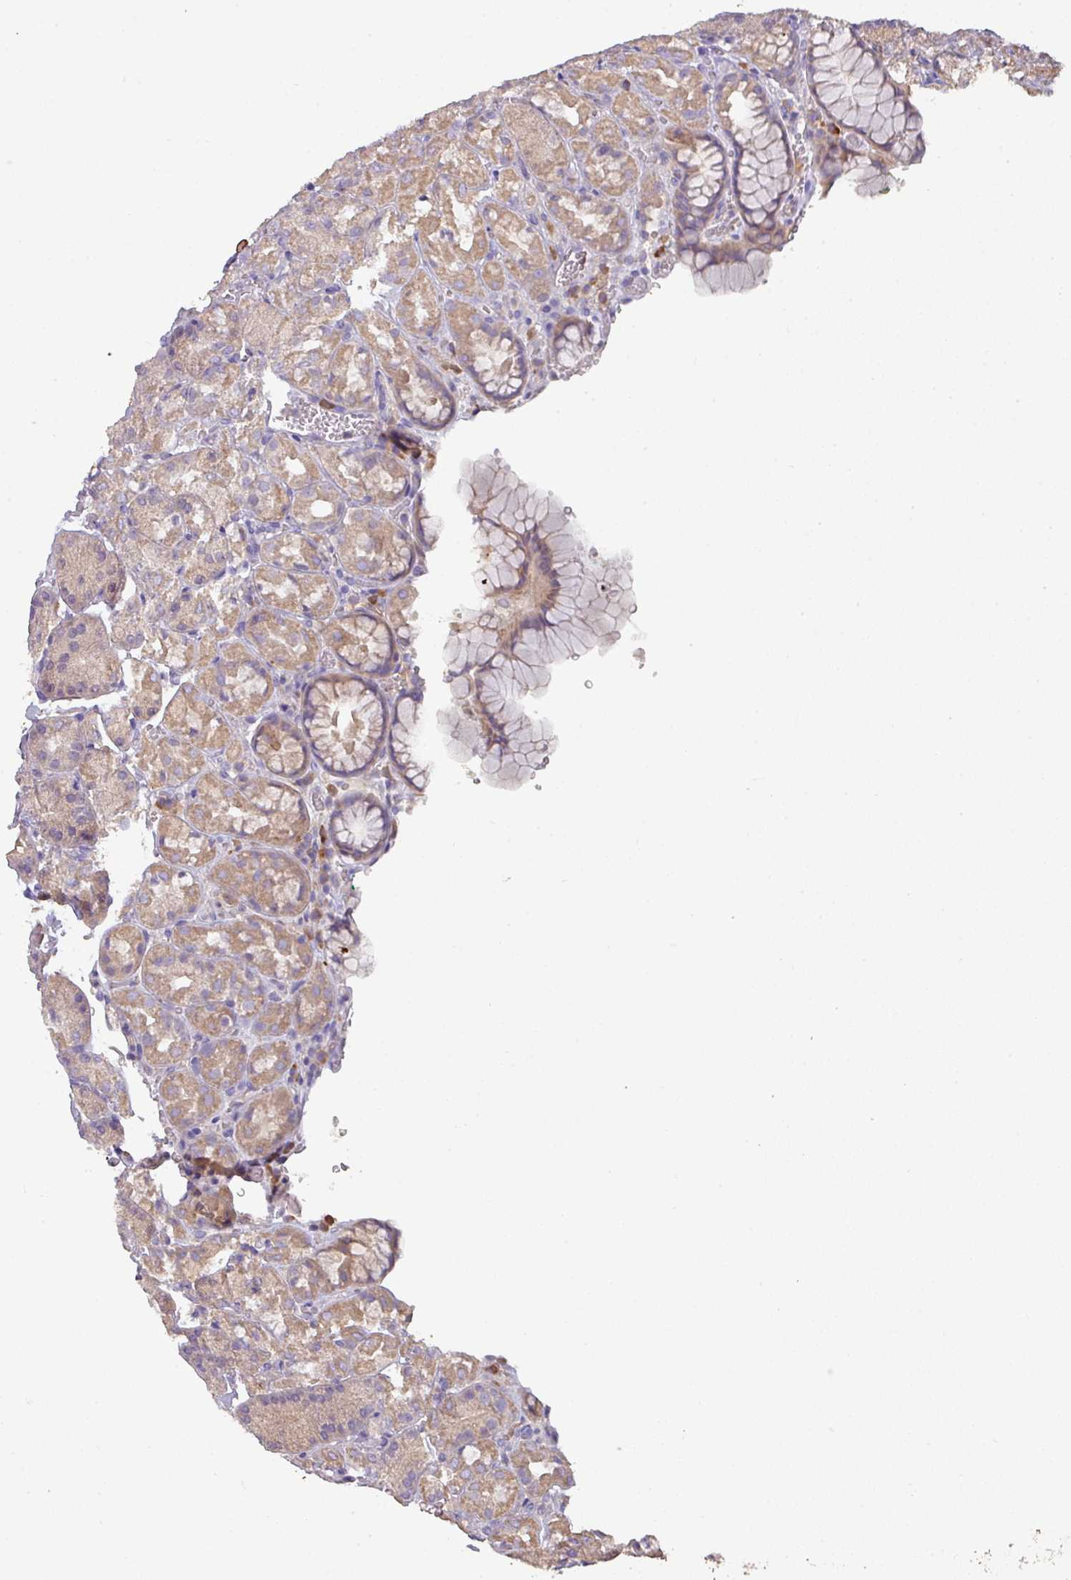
{"staining": {"intensity": "moderate", "quantity": ">75%", "location": "cytoplasmic/membranous"}, "tissue": "stomach", "cell_type": "Glandular cells", "image_type": "normal", "snomed": [{"axis": "morphology", "description": "Normal tissue, NOS"}, {"axis": "topography", "description": "Stomach, upper"}], "caption": "Immunohistochemical staining of unremarkable stomach displays moderate cytoplasmic/membranous protein expression in approximately >75% of glandular cells.", "gene": "ZNF266", "patient": {"sex": "female", "age": 81}}